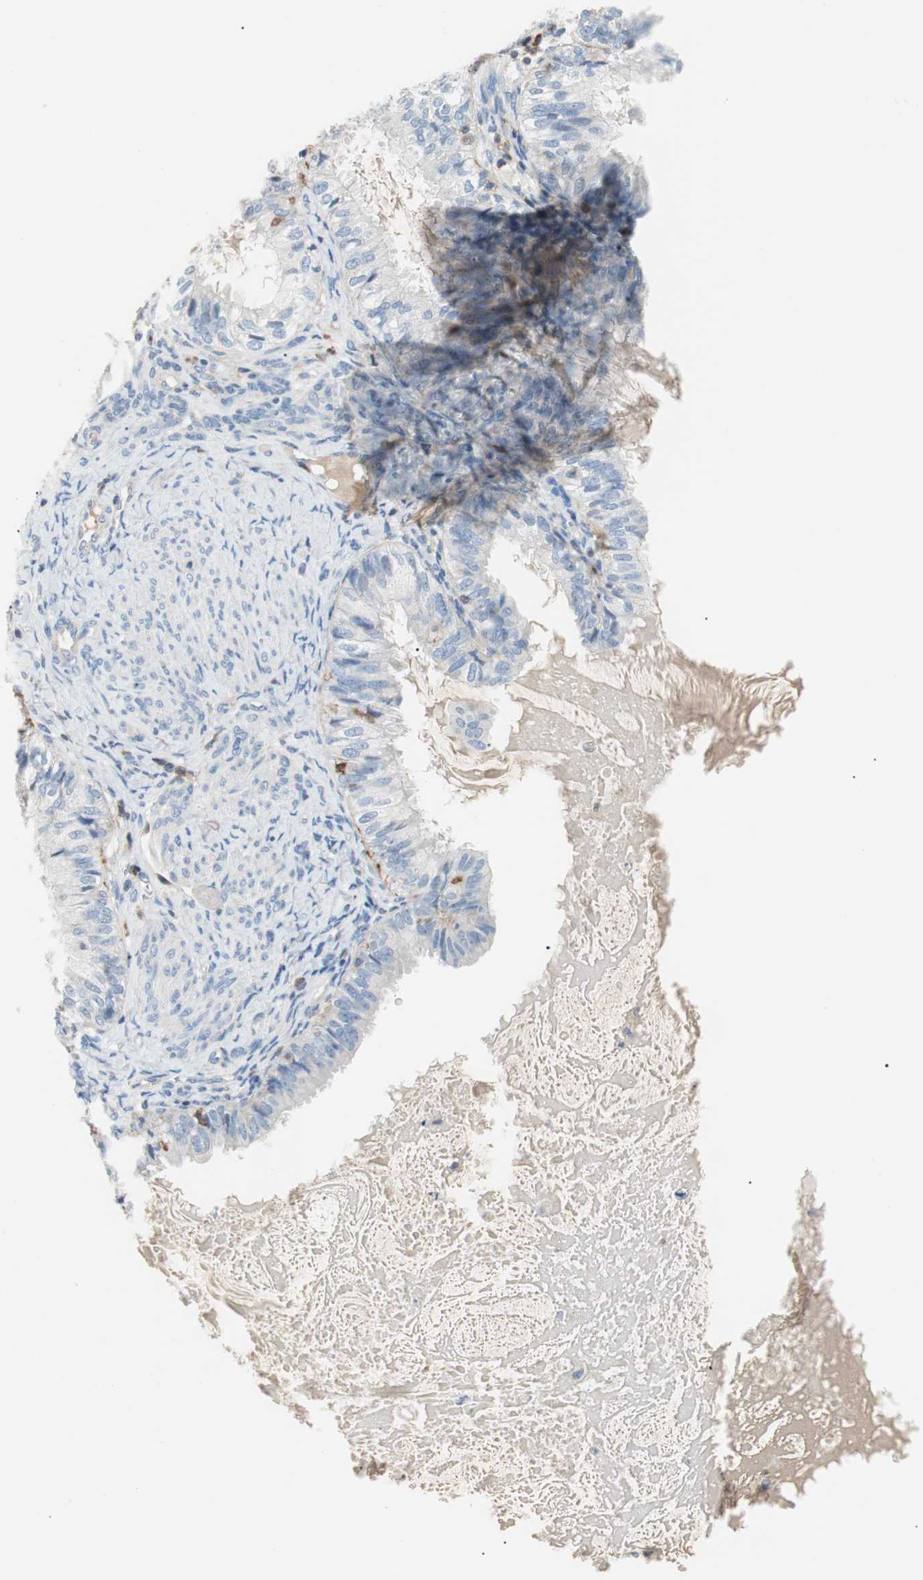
{"staining": {"intensity": "negative", "quantity": "none", "location": "none"}, "tissue": "cervical cancer", "cell_type": "Tumor cells", "image_type": "cancer", "snomed": [{"axis": "morphology", "description": "Normal tissue, NOS"}, {"axis": "morphology", "description": "Adenocarcinoma, NOS"}, {"axis": "topography", "description": "Cervix"}, {"axis": "topography", "description": "Endometrium"}], "caption": "Protein analysis of cervical cancer (adenocarcinoma) shows no significant positivity in tumor cells.", "gene": "TNFRSF18", "patient": {"sex": "female", "age": 86}}